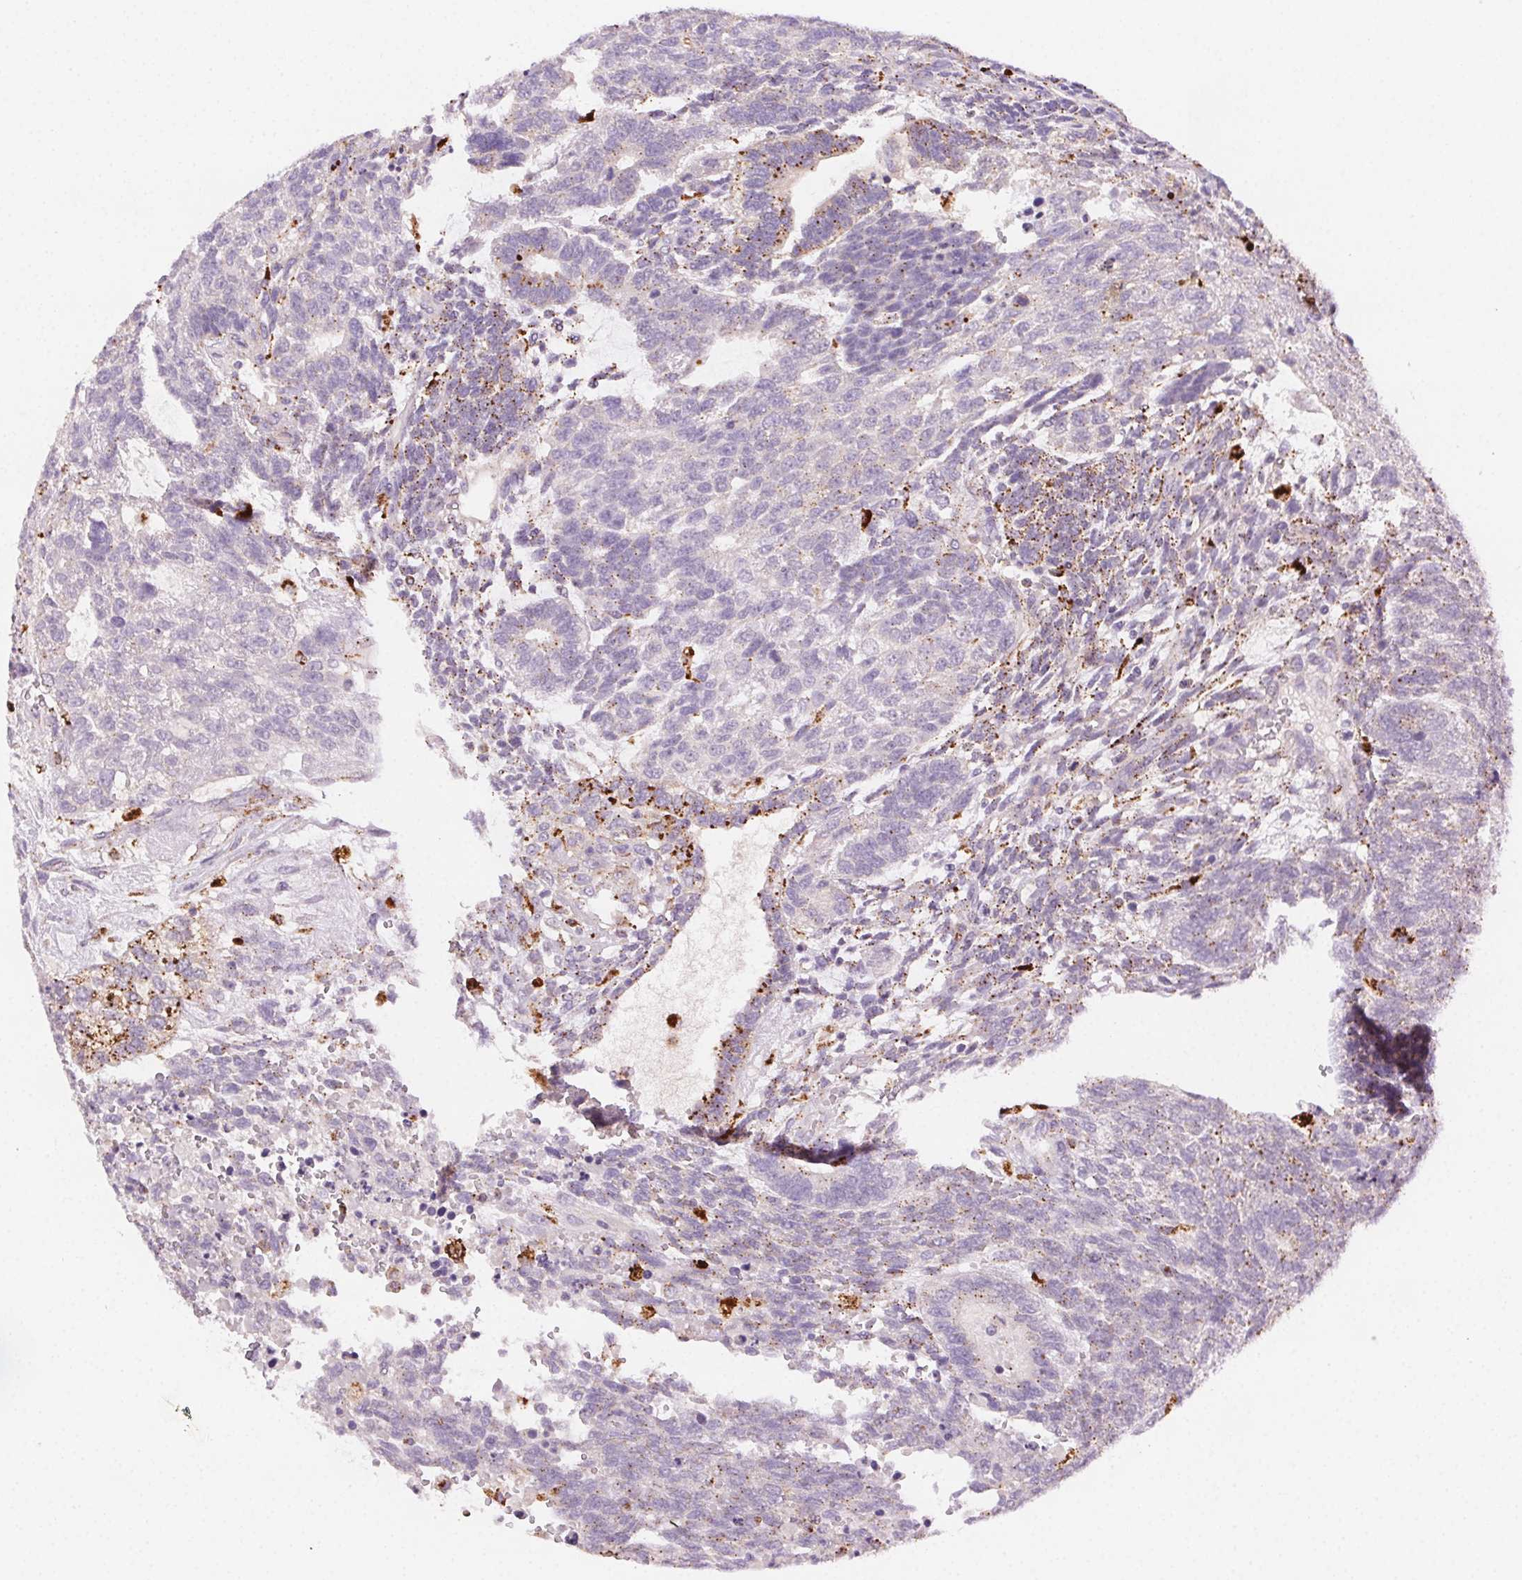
{"staining": {"intensity": "moderate", "quantity": "<25%", "location": "cytoplasmic/membranous"}, "tissue": "testis cancer", "cell_type": "Tumor cells", "image_type": "cancer", "snomed": [{"axis": "morphology", "description": "Carcinoma, Embryonal, NOS"}, {"axis": "topography", "description": "Testis"}], "caption": "A histopathology image of human embryonal carcinoma (testis) stained for a protein exhibits moderate cytoplasmic/membranous brown staining in tumor cells.", "gene": "SCPEP1", "patient": {"sex": "male", "age": 23}}